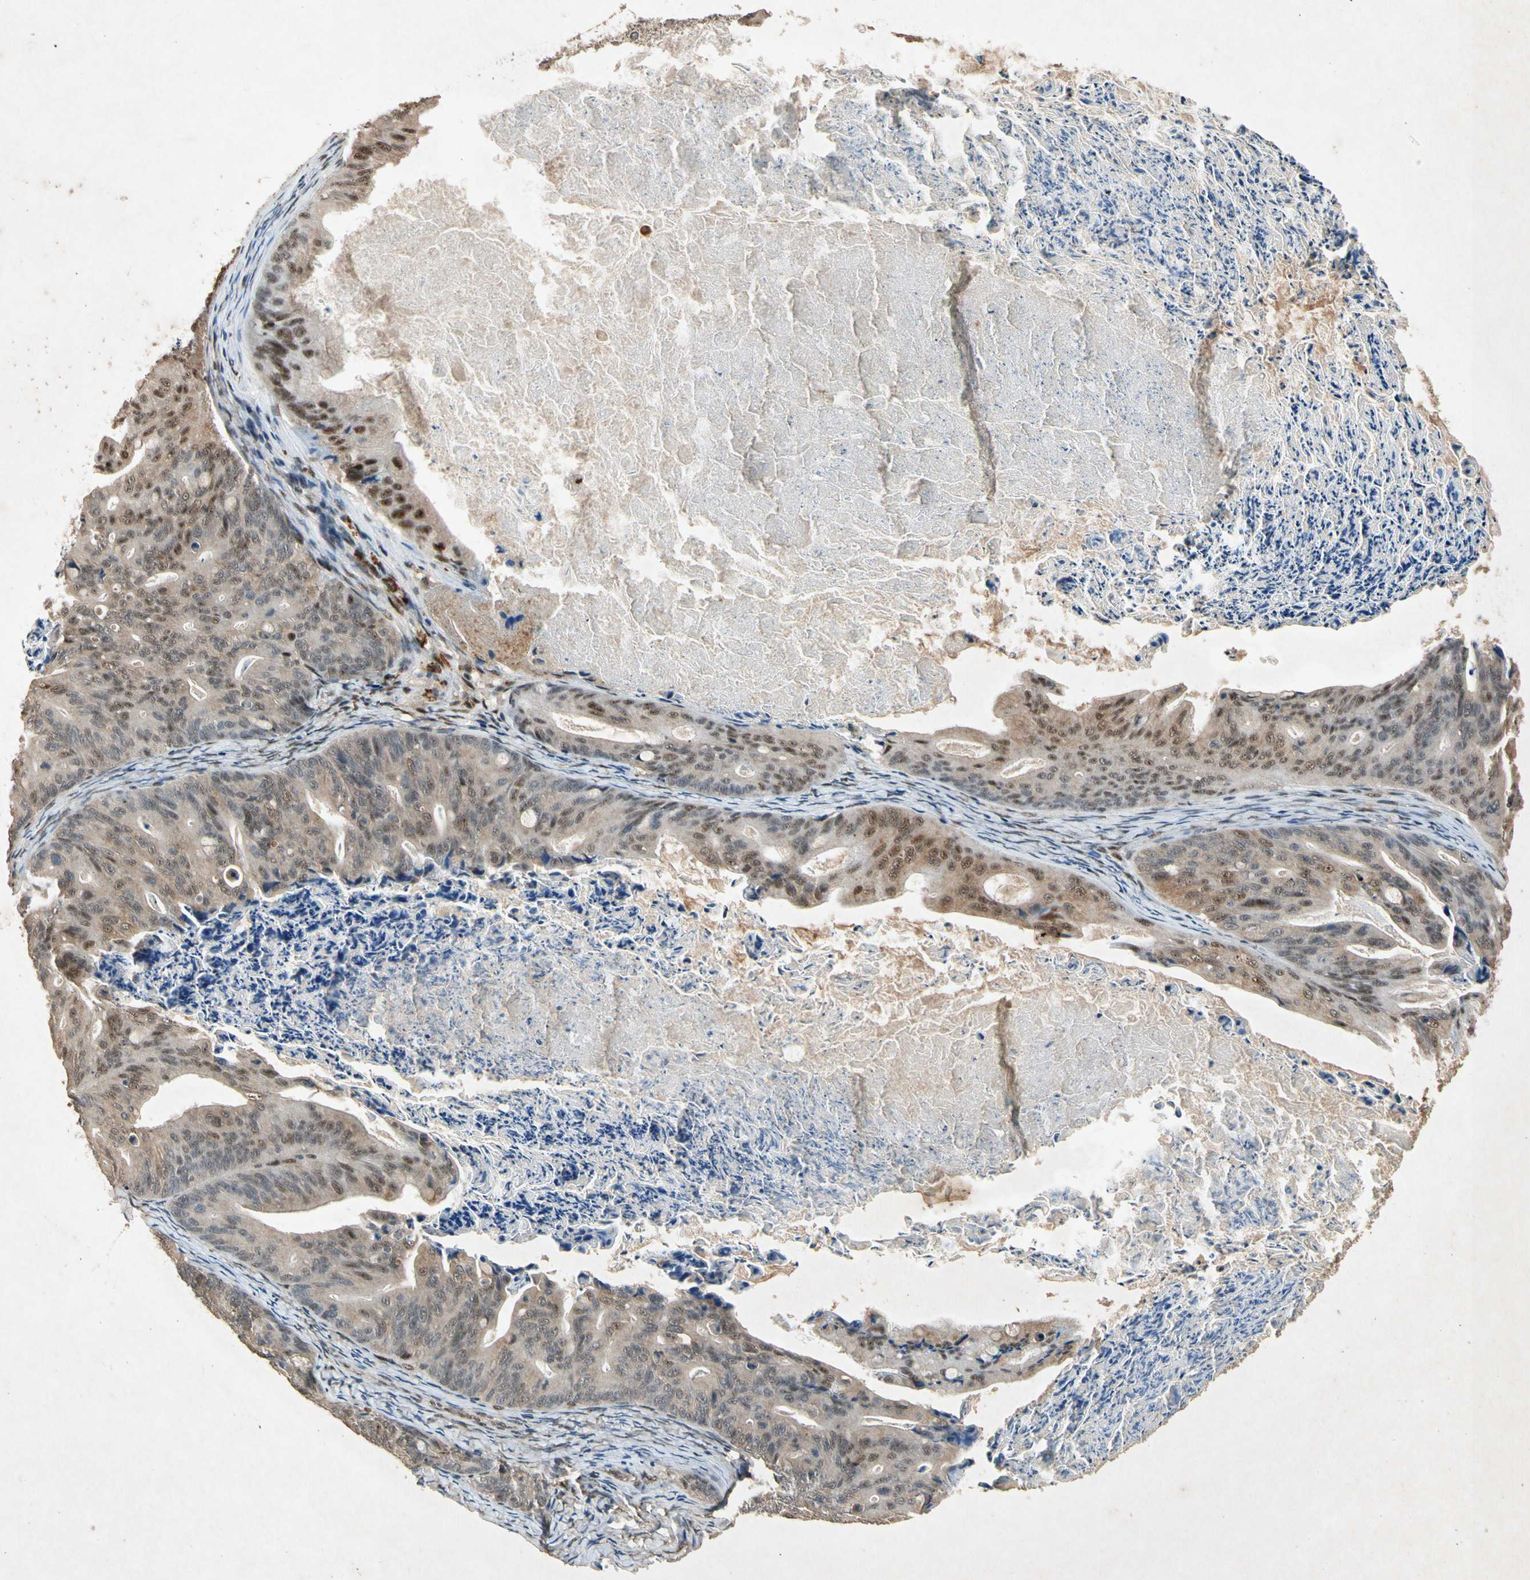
{"staining": {"intensity": "moderate", "quantity": "25%-75%", "location": "cytoplasmic/membranous,nuclear"}, "tissue": "ovarian cancer", "cell_type": "Tumor cells", "image_type": "cancer", "snomed": [{"axis": "morphology", "description": "Cystadenocarcinoma, mucinous, NOS"}, {"axis": "topography", "description": "Ovary"}], "caption": "This histopathology image exhibits immunohistochemistry staining of human mucinous cystadenocarcinoma (ovarian), with medium moderate cytoplasmic/membranous and nuclear staining in about 25%-75% of tumor cells.", "gene": "PML", "patient": {"sex": "female", "age": 37}}